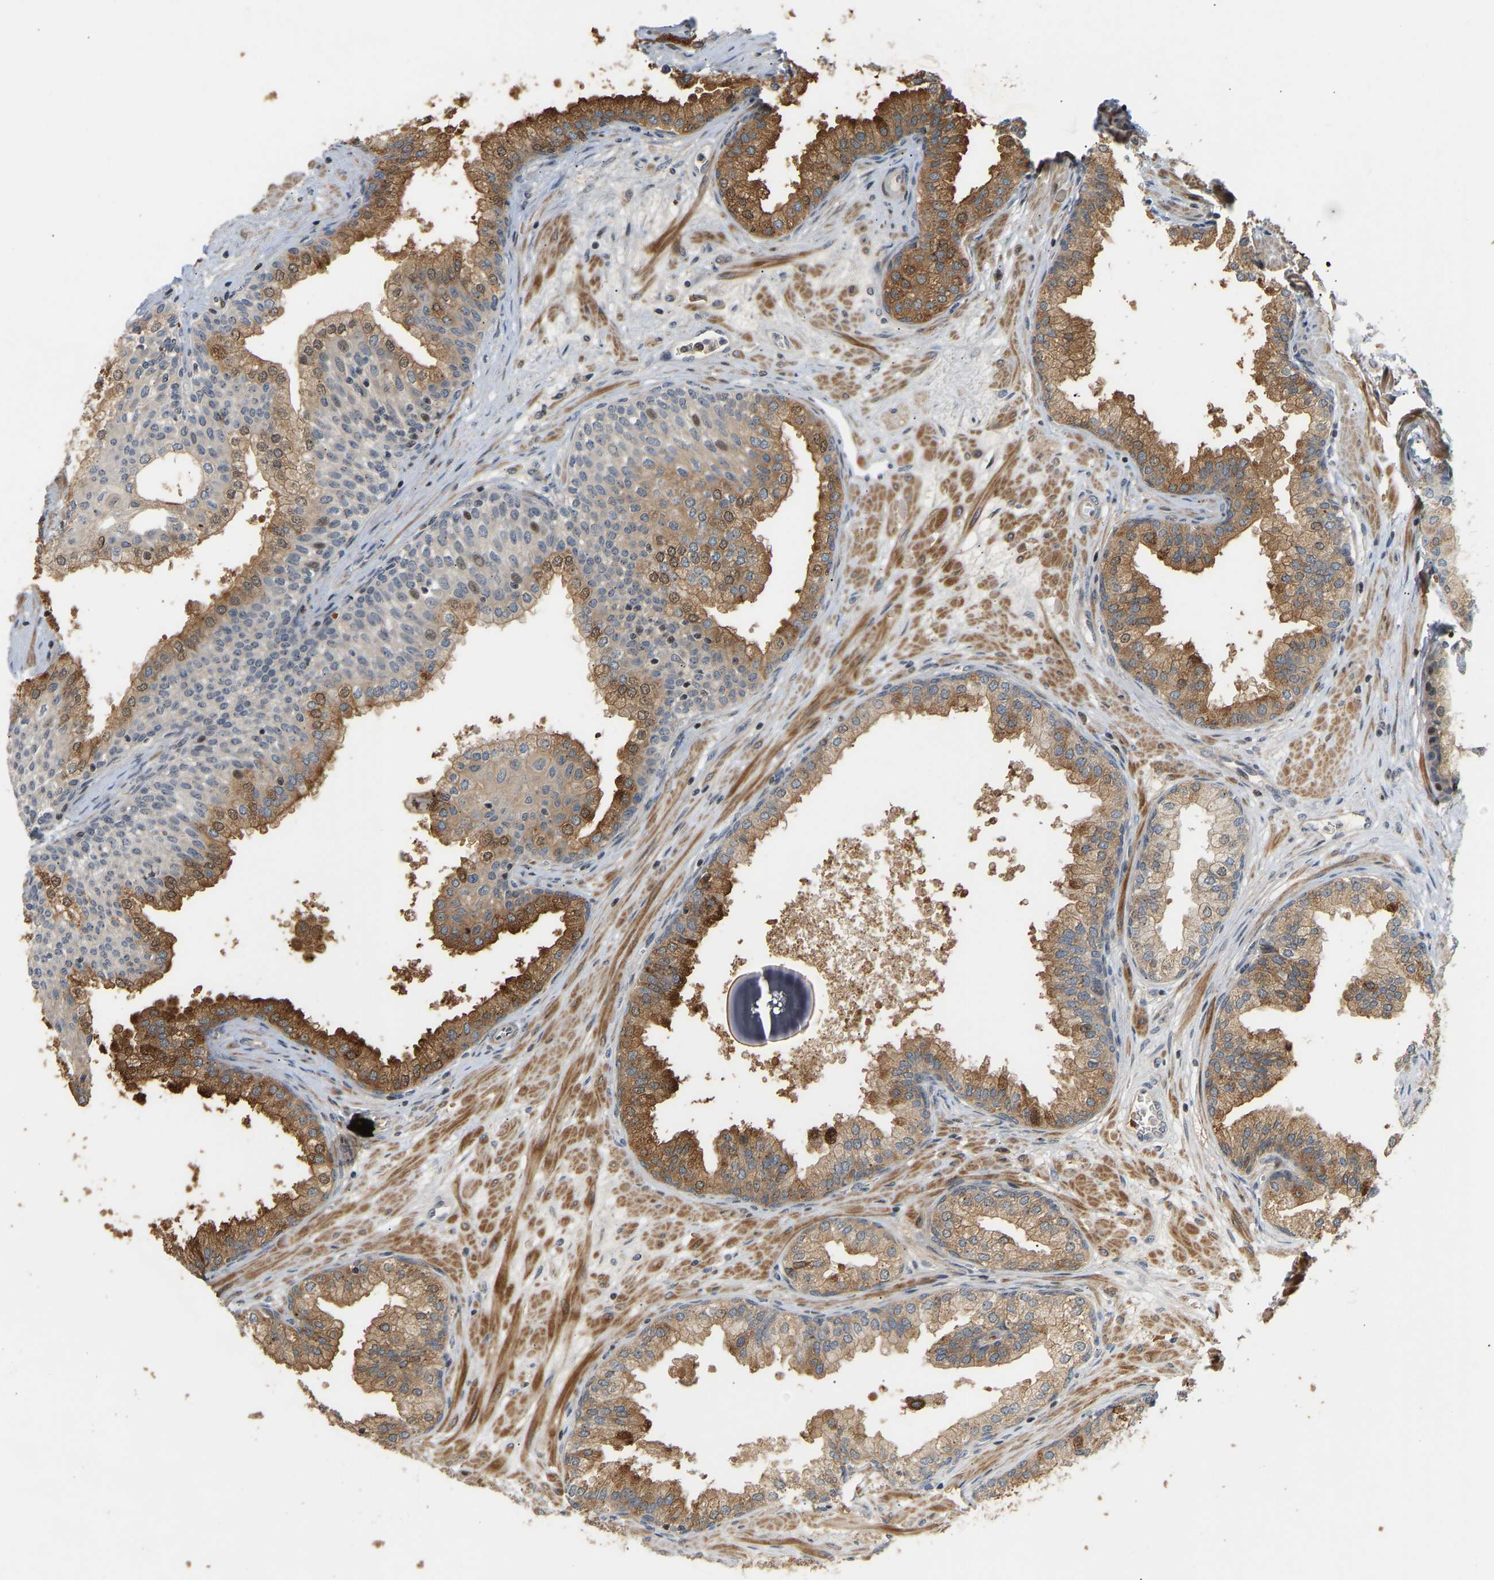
{"staining": {"intensity": "strong", "quantity": ">75%", "location": "cytoplasmic/membranous,nuclear"}, "tissue": "prostate", "cell_type": "Glandular cells", "image_type": "normal", "snomed": [{"axis": "morphology", "description": "Normal tissue, NOS"}, {"axis": "morphology", "description": "Urothelial carcinoma, Low grade"}, {"axis": "topography", "description": "Urinary bladder"}, {"axis": "topography", "description": "Prostate"}], "caption": "High-magnification brightfield microscopy of normal prostate stained with DAB (3,3'-diaminobenzidine) (brown) and counterstained with hematoxylin (blue). glandular cells exhibit strong cytoplasmic/membranous,nuclear positivity is identified in about>75% of cells.", "gene": "POGLUT2", "patient": {"sex": "male", "age": 60}}